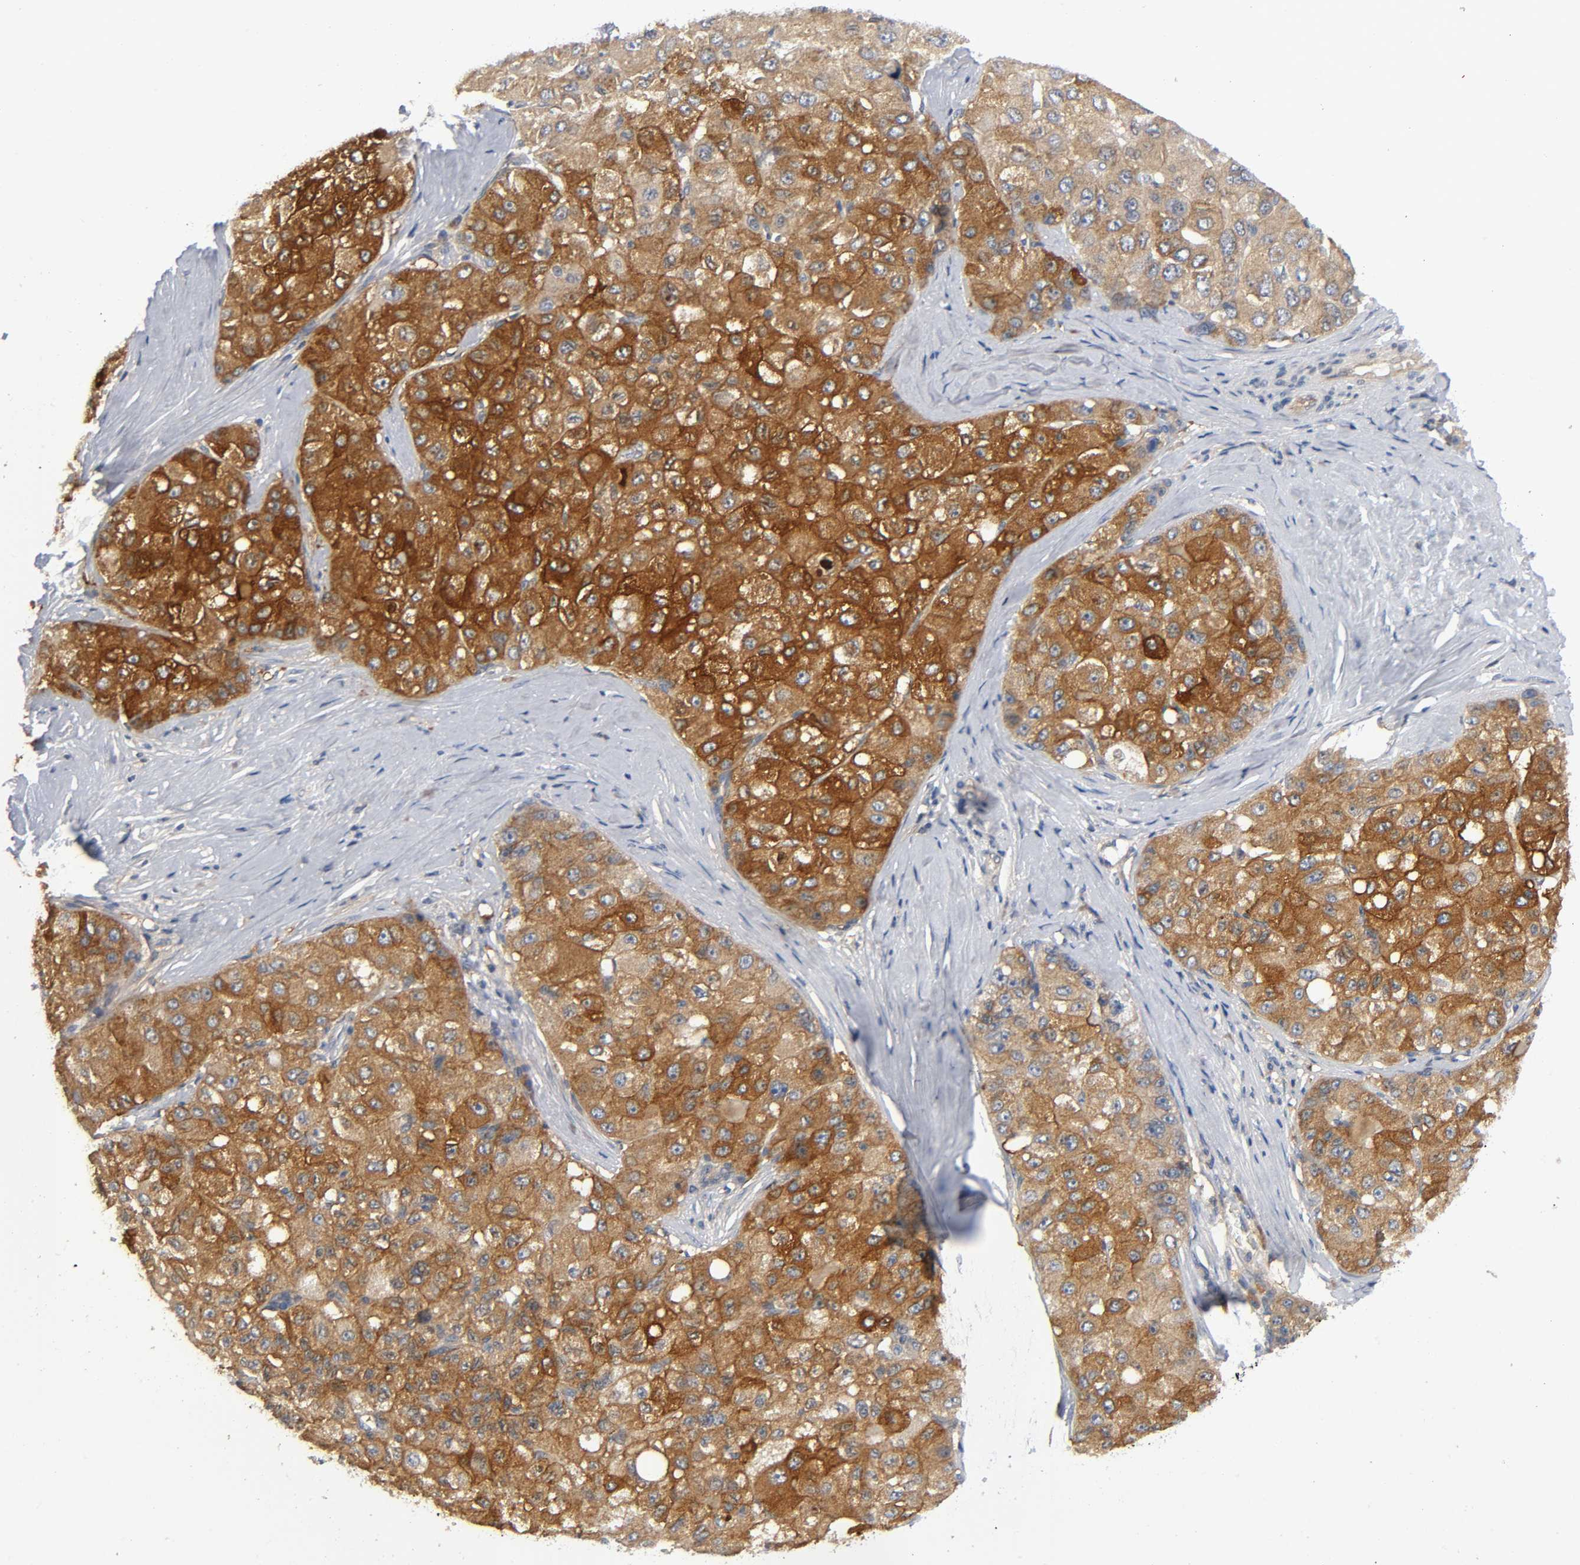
{"staining": {"intensity": "strong", "quantity": ">75%", "location": "cytoplasmic/membranous"}, "tissue": "liver cancer", "cell_type": "Tumor cells", "image_type": "cancer", "snomed": [{"axis": "morphology", "description": "Carcinoma, Hepatocellular, NOS"}, {"axis": "topography", "description": "Liver"}], "caption": "Liver cancer stained with immunohistochemistry shows strong cytoplasmic/membranous staining in about >75% of tumor cells.", "gene": "HDAC6", "patient": {"sex": "male", "age": 80}}